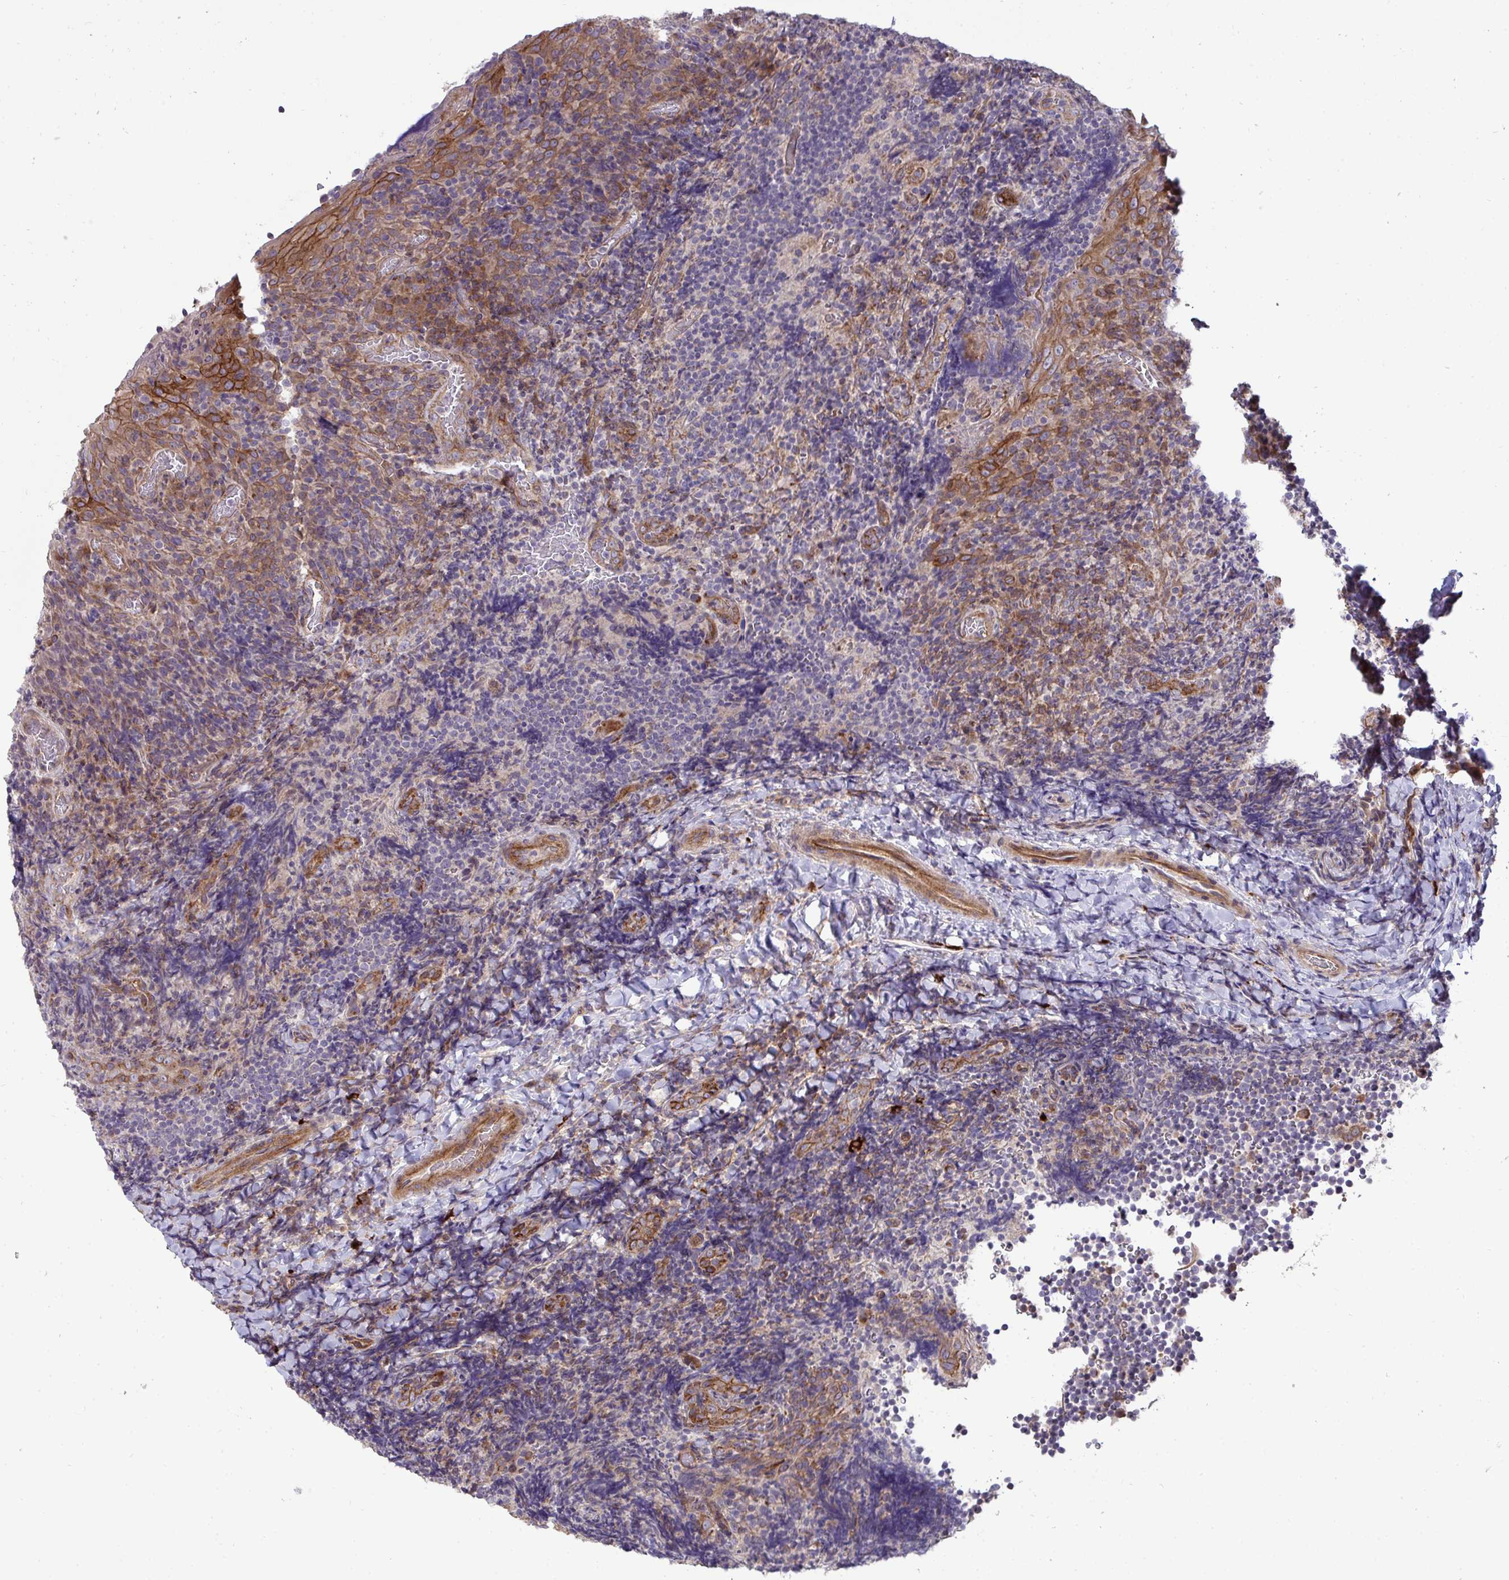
{"staining": {"intensity": "negative", "quantity": "none", "location": "none"}, "tissue": "tonsil", "cell_type": "Non-germinal center cells", "image_type": "normal", "snomed": [{"axis": "morphology", "description": "Normal tissue, NOS"}, {"axis": "topography", "description": "Tonsil"}], "caption": "DAB (3,3'-diaminobenzidine) immunohistochemical staining of unremarkable tonsil demonstrates no significant staining in non-germinal center cells. The staining was performed using DAB (3,3'-diaminobenzidine) to visualize the protein expression in brown, while the nuclei were stained in blue with hematoxylin (Magnification: 20x).", "gene": "SH2D1B", "patient": {"sex": "male", "age": 17}}